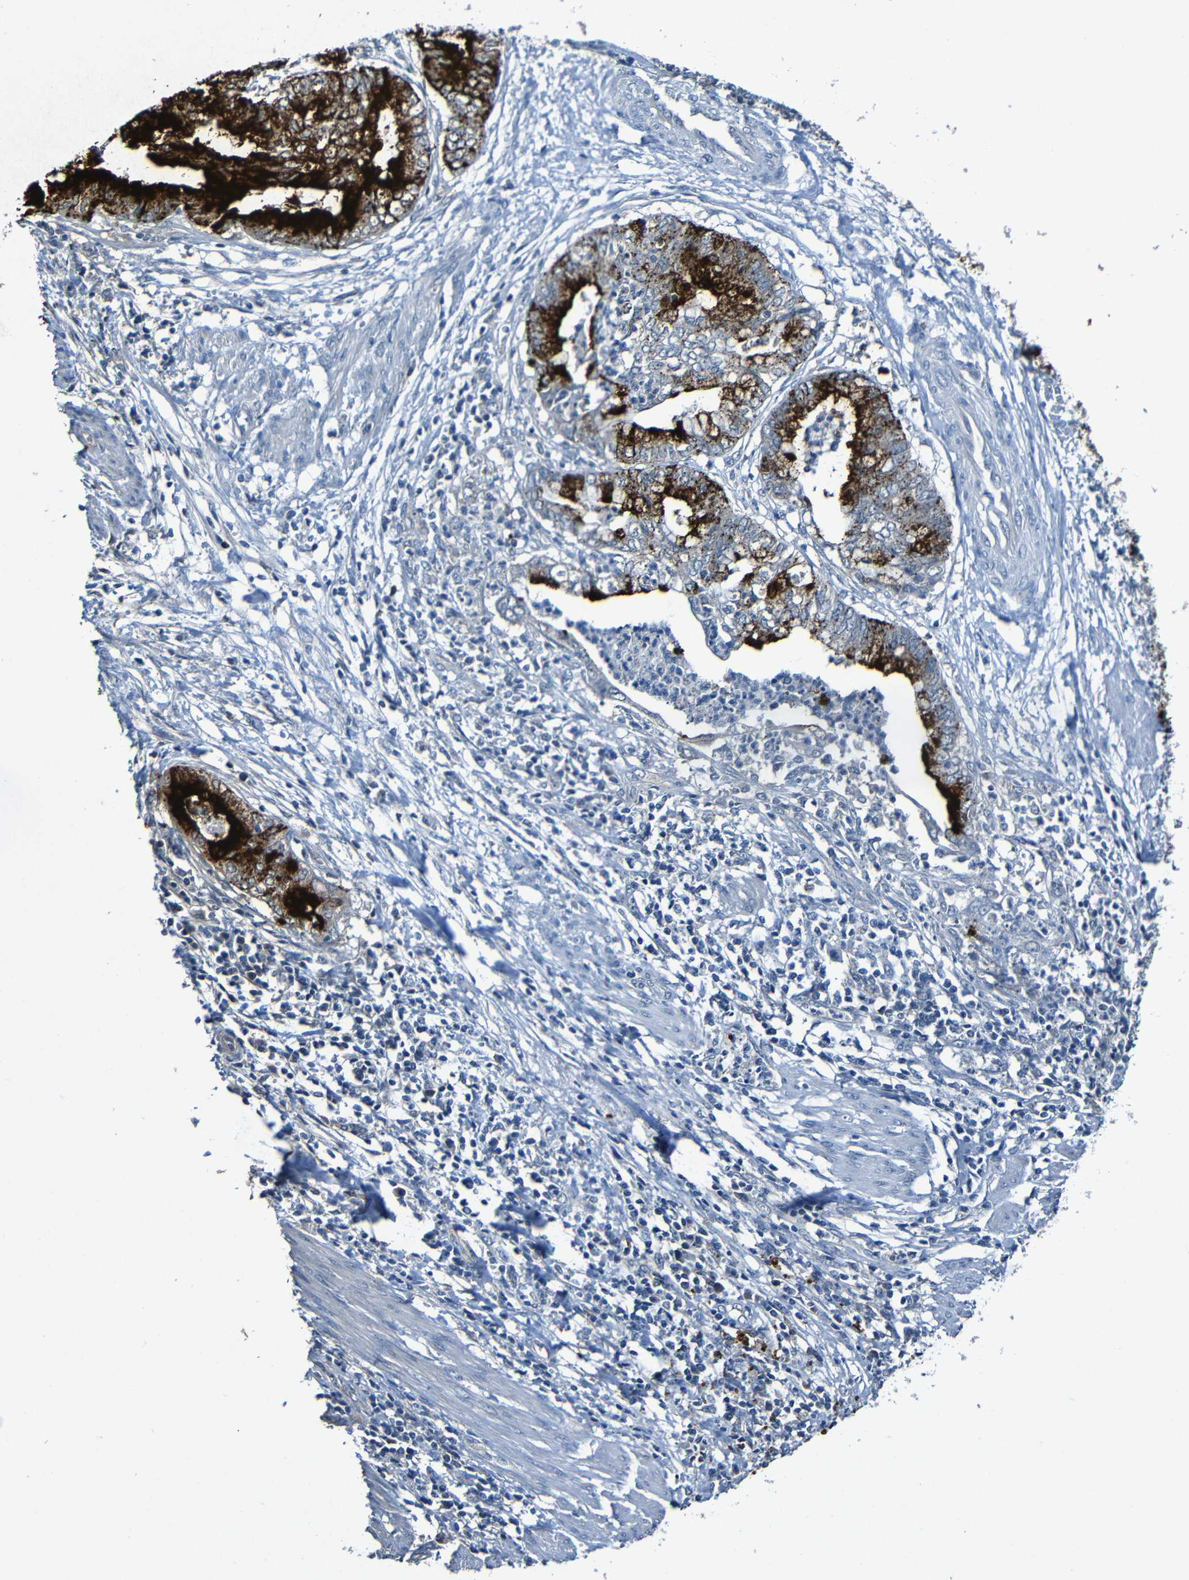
{"staining": {"intensity": "strong", "quantity": ">75%", "location": "cytoplasmic/membranous"}, "tissue": "endometrial cancer", "cell_type": "Tumor cells", "image_type": "cancer", "snomed": [{"axis": "morphology", "description": "Necrosis, NOS"}, {"axis": "morphology", "description": "Adenocarcinoma, NOS"}, {"axis": "topography", "description": "Endometrium"}], "caption": "High-magnification brightfield microscopy of adenocarcinoma (endometrial) stained with DAB (brown) and counterstained with hematoxylin (blue). tumor cells exhibit strong cytoplasmic/membranous positivity is present in about>75% of cells. The protein of interest is shown in brown color, while the nuclei are stained blue.", "gene": "LRRC70", "patient": {"sex": "female", "age": 79}}